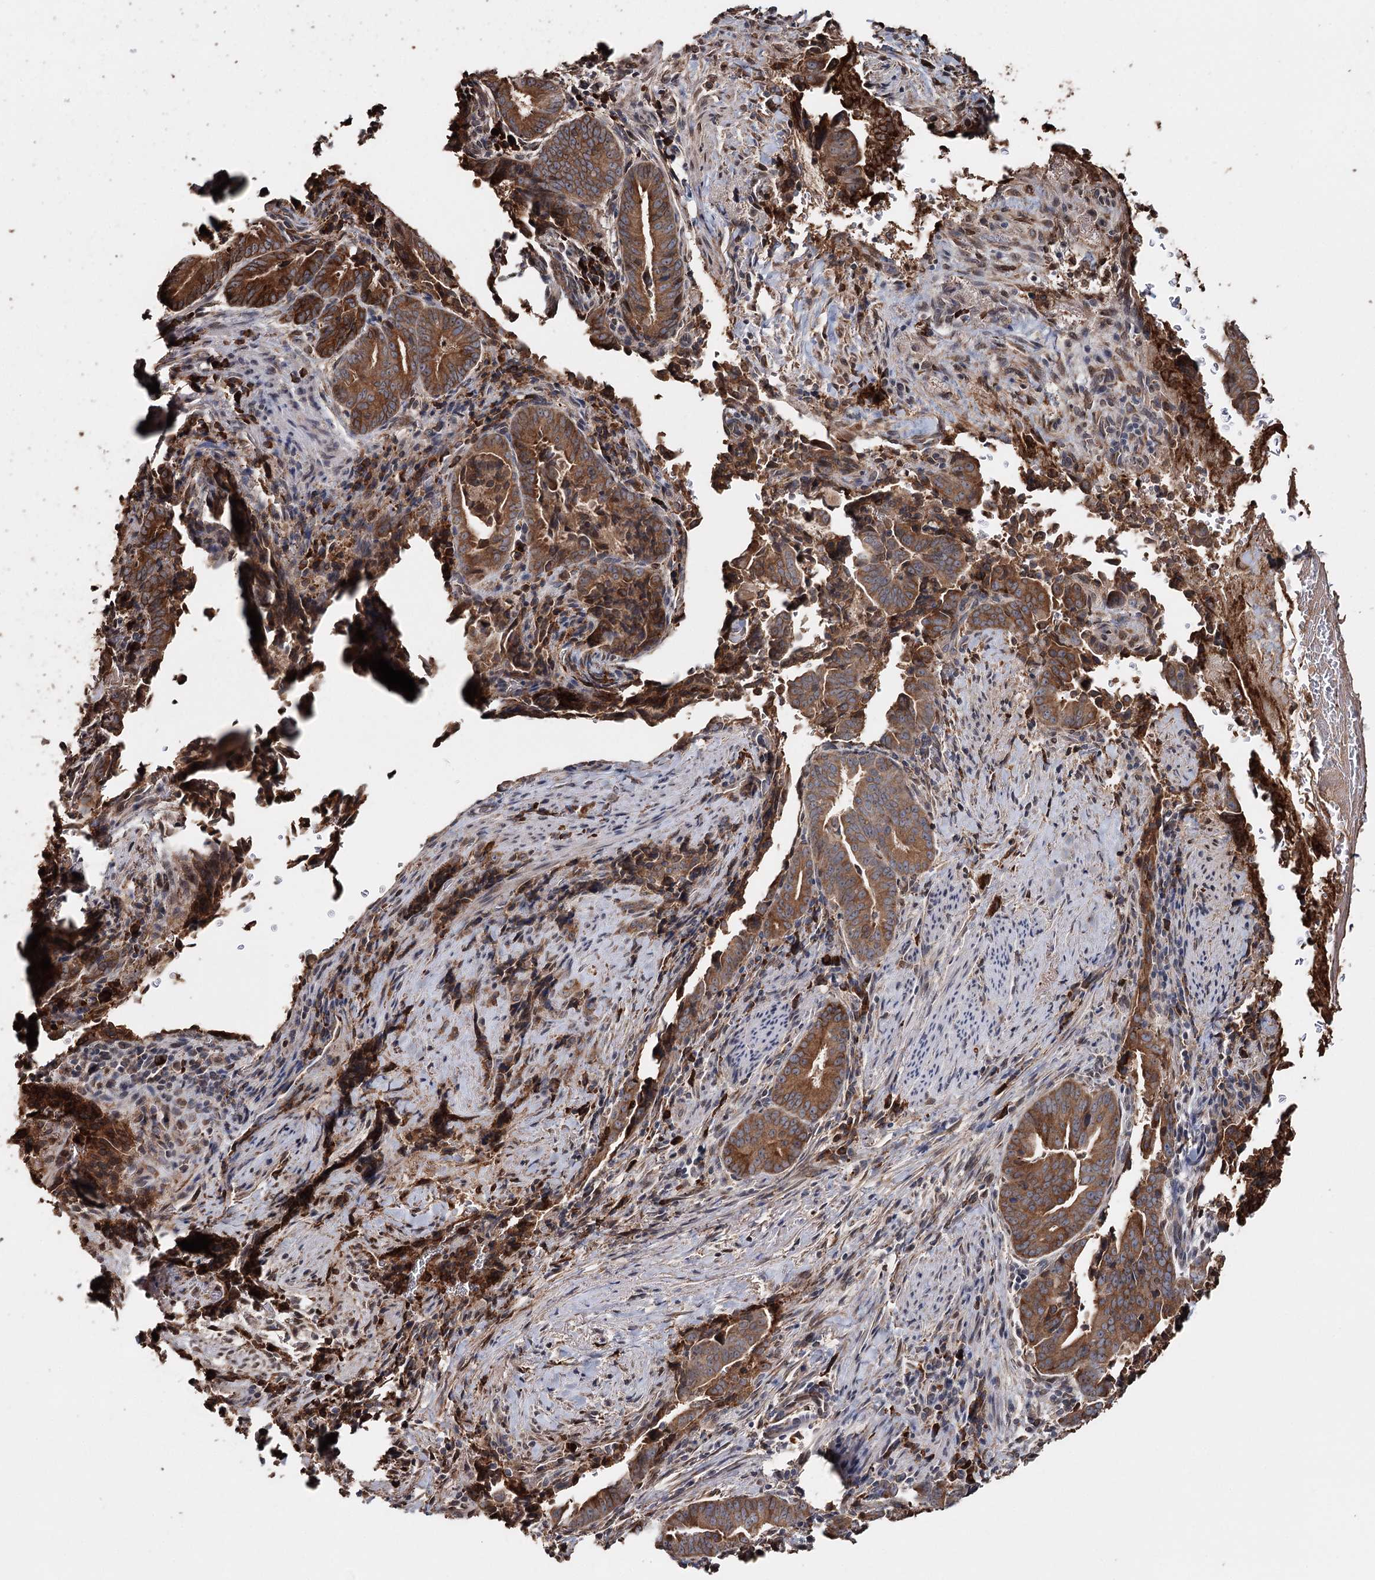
{"staining": {"intensity": "strong", "quantity": ">75%", "location": "cytoplasmic/membranous"}, "tissue": "pancreatic cancer", "cell_type": "Tumor cells", "image_type": "cancer", "snomed": [{"axis": "morphology", "description": "Adenocarcinoma, NOS"}, {"axis": "topography", "description": "Pancreas"}], "caption": "About >75% of tumor cells in pancreatic cancer show strong cytoplasmic/membranous protein staining as visualized by brown immunohistochemical staining.", "gene": "SYVN1", "patient": {"sex": "female", "age": 63}}